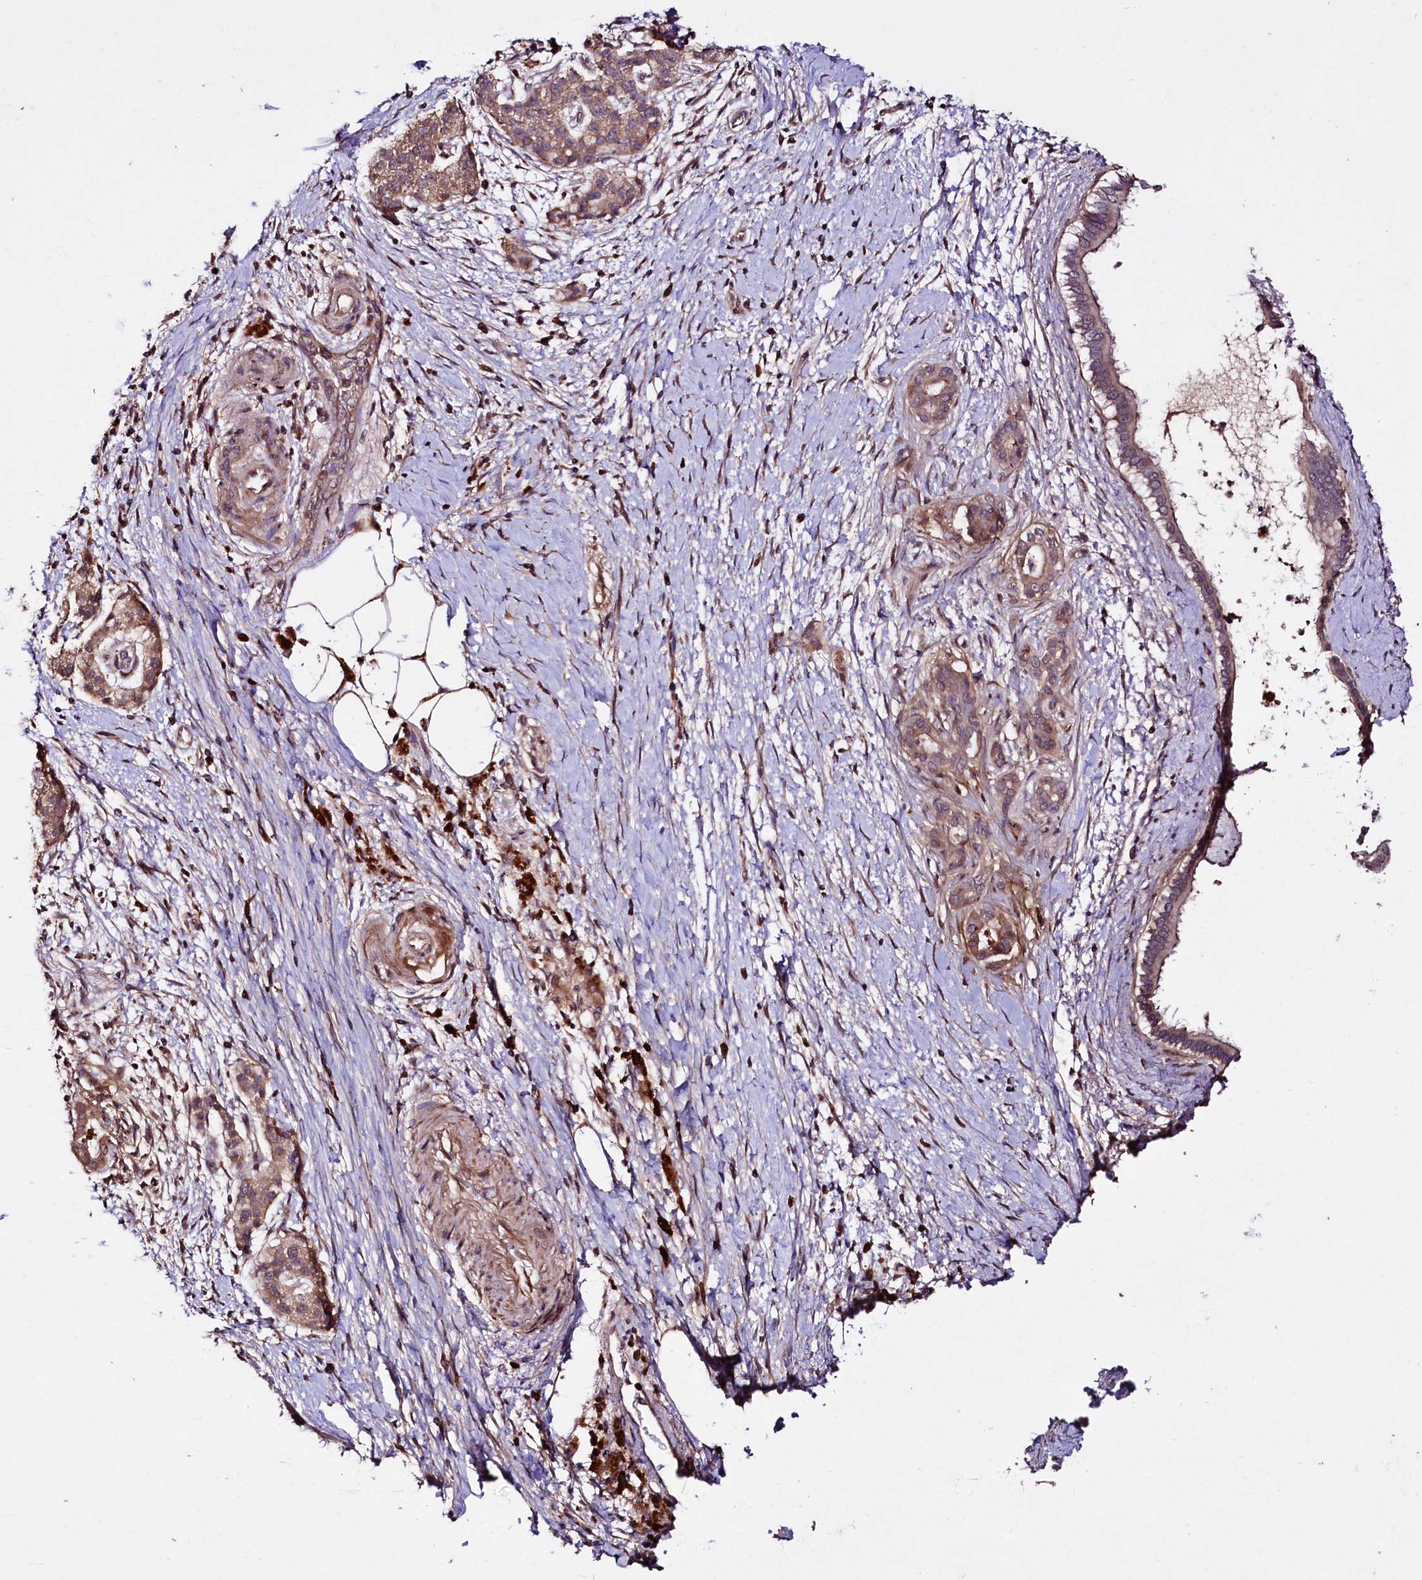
{"staining": {"intensity": "moderate", "quantity": ">75%", "location": "cytoplasmic/membranous"}, "tissue": "pancreatic cancer", "cell_type": "Tumor cells", "image_type": "cancer", "snomed": [{"axis": "morphology", "description": "Adenocarcinoma, NOS"}, {"axis": "topography", "description": "Pancreas"}], "caption": "A photomicrograph of pancreatic adenocarcinoma stained for a protein shows moderate cytoplasmic/membranous brown staining in tumor cells.", "gene": "TNPO3", "patient": {"sex": "male", "age": 58}}